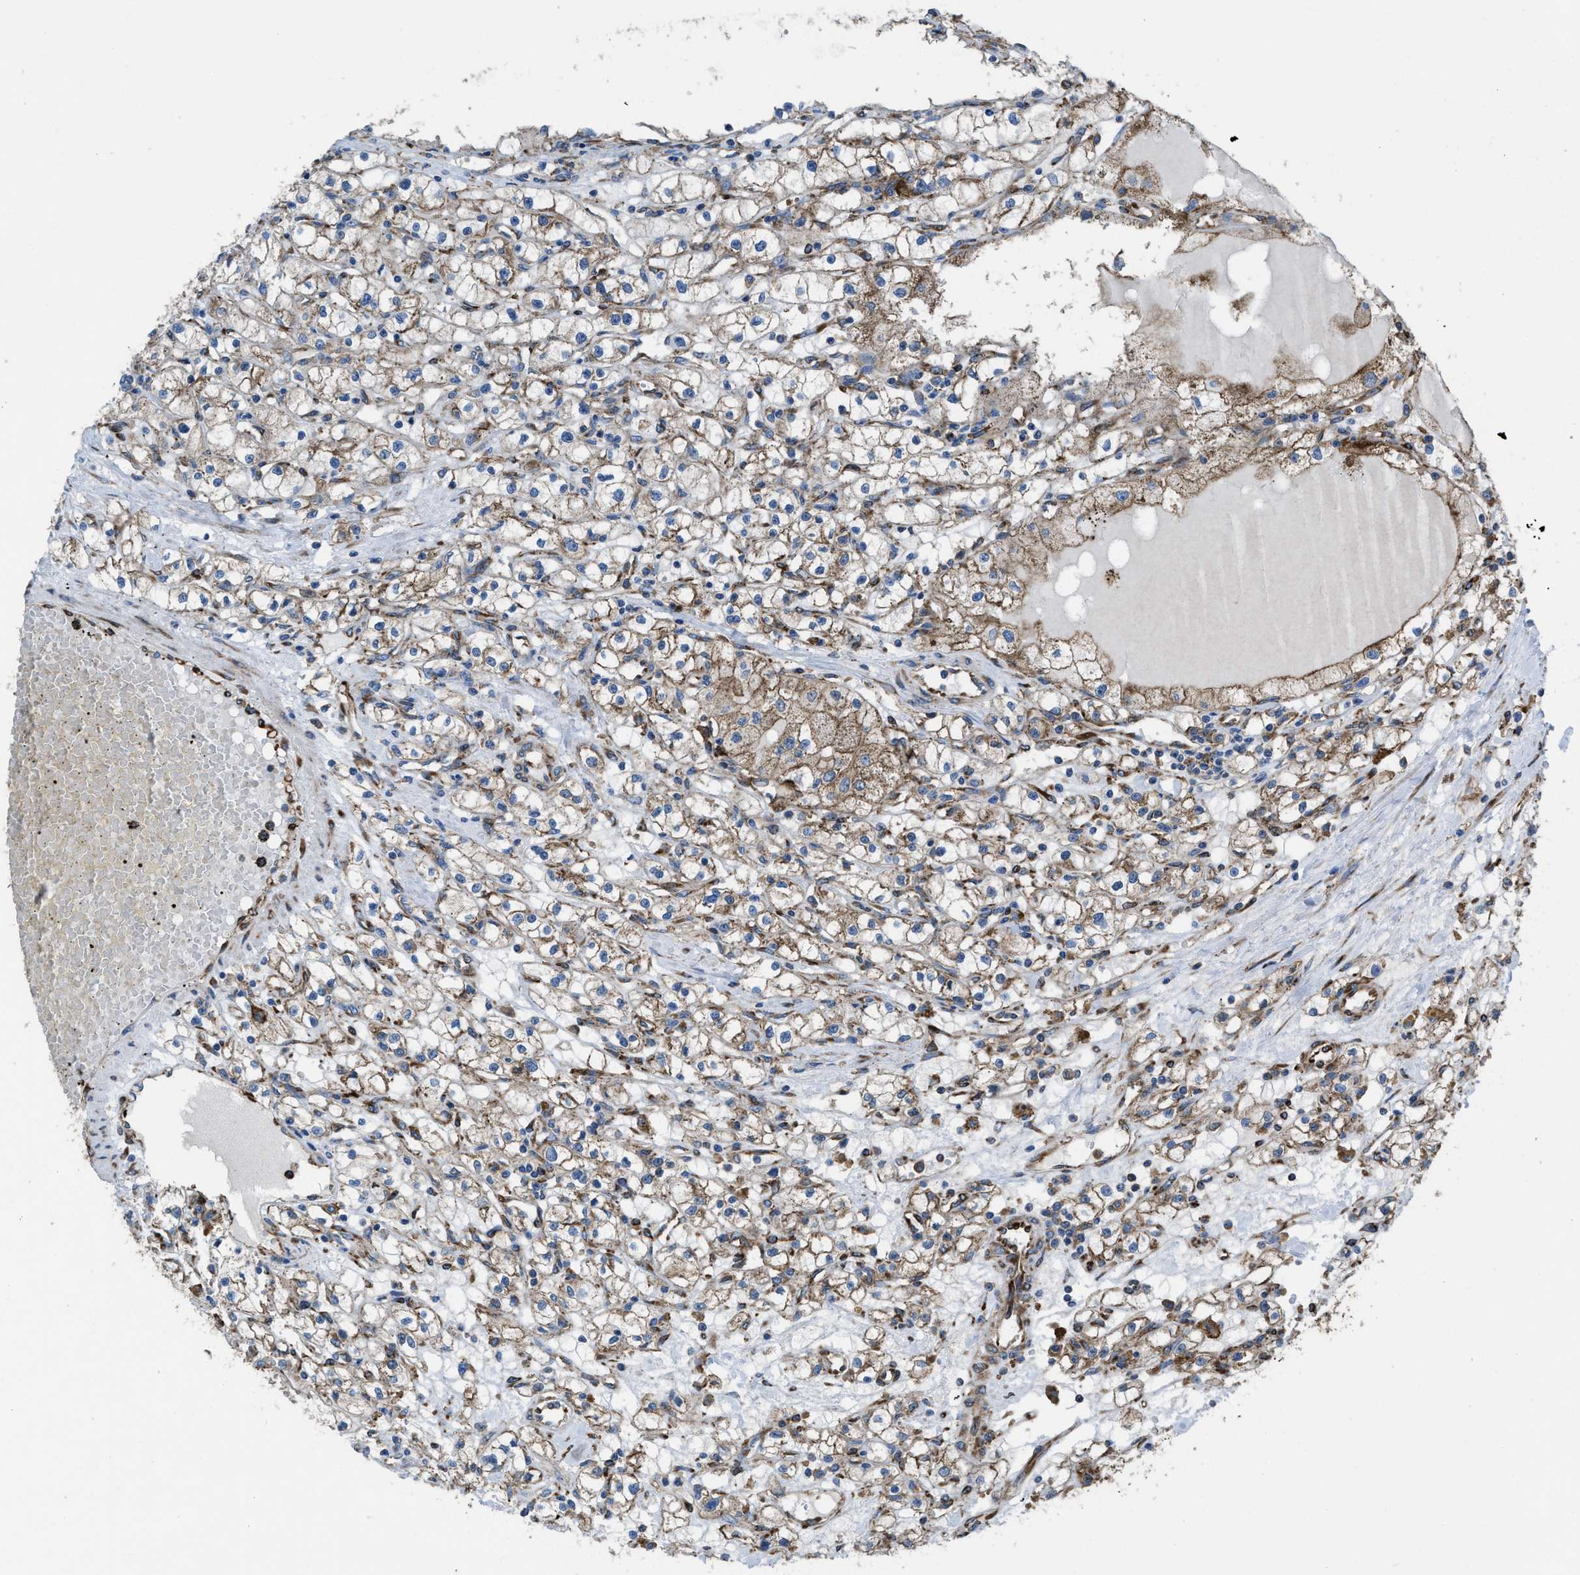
{"staining": {"intensity": "moderate", "quantity": ">75%", "location": "cytoplasmic/membranous"}, "tissue": "renal cancer", "cell_type": "Tumor cells", "image_type": "cancer", "snomed": [{"axis": "morphology", "description": "Adenocarcinoma, NOS"}, {"axis": "topography", "description": "Kidney"}], "caption": "This is a photomicrograph of immunohistochemistry staining of renal cancer, which shows moderate expression in the cytoplasmic/membranous of tumor cells.", "gene": "CAPRIN1", "patient": {"sex": "male", "age": 56}}